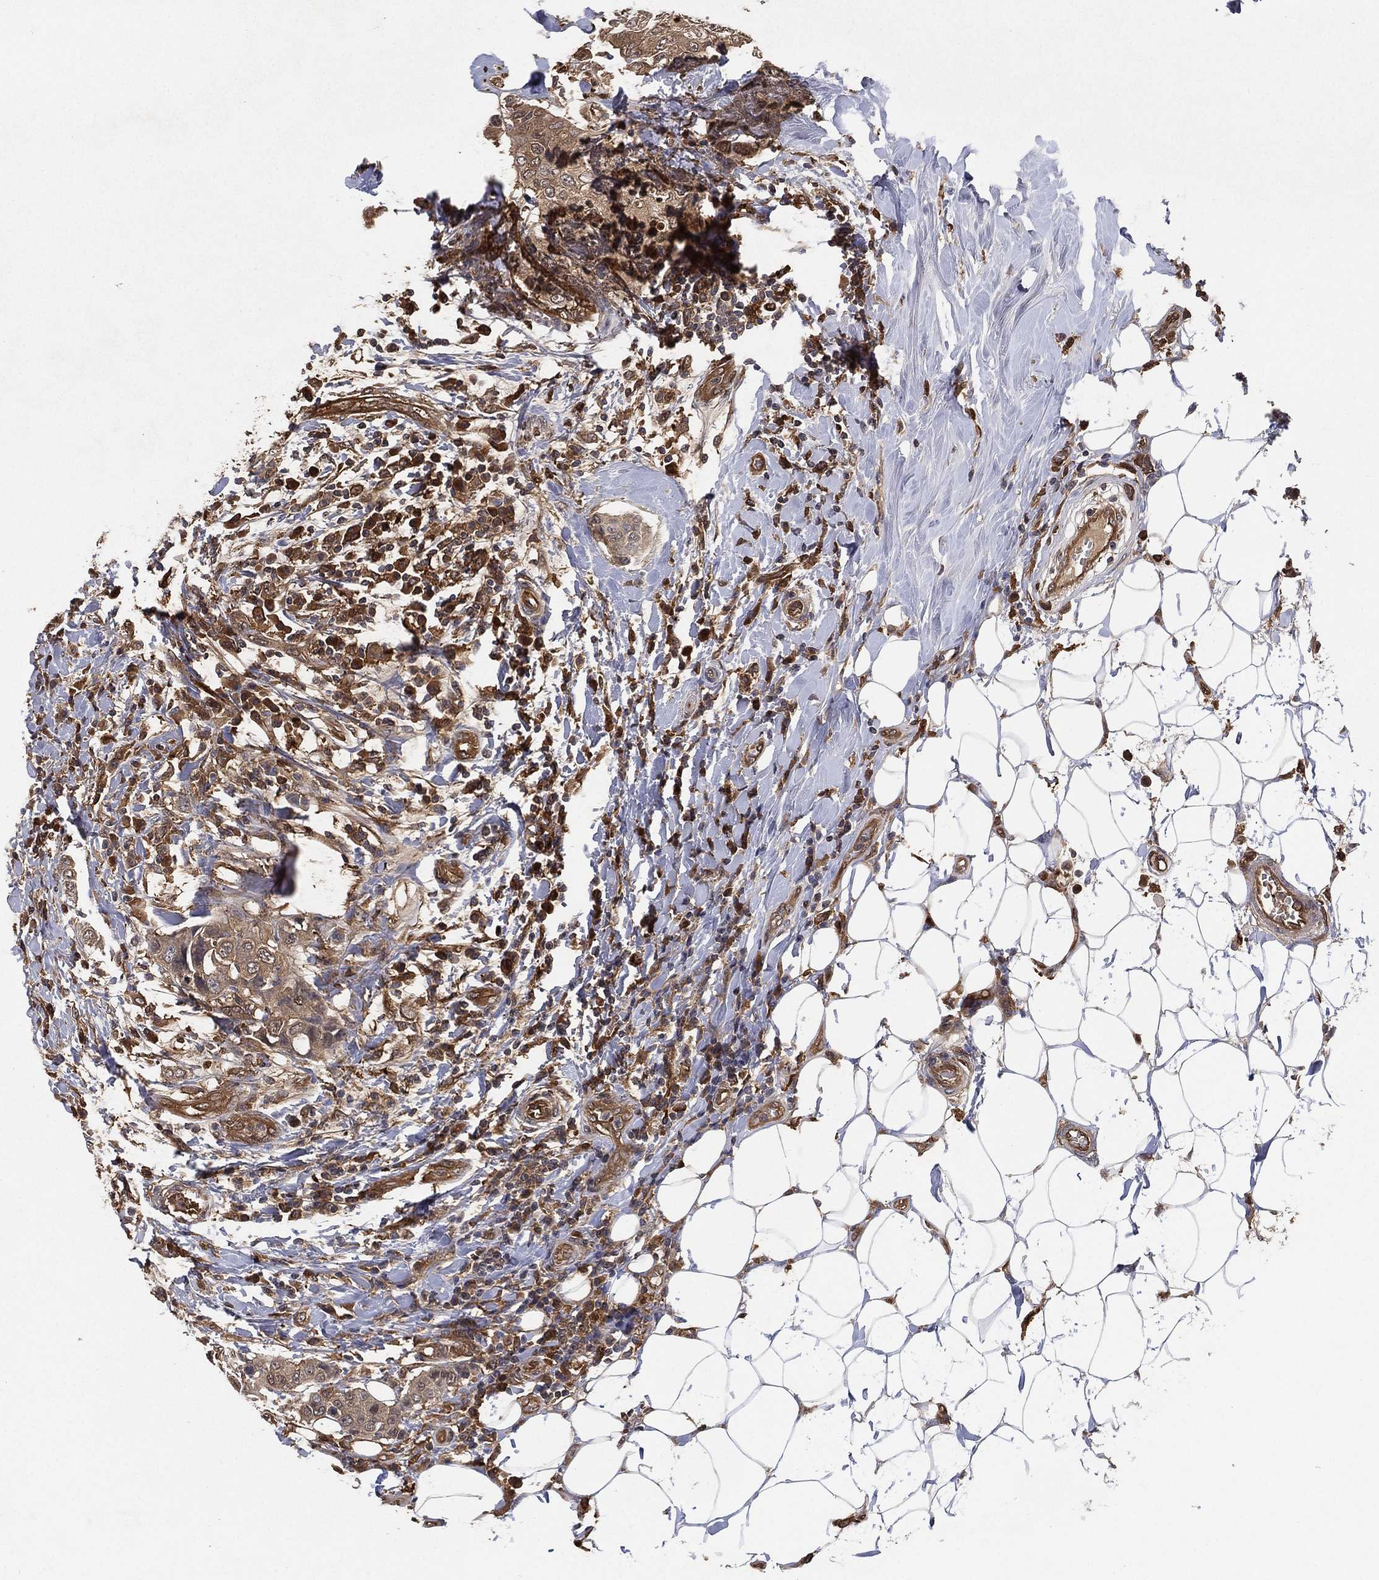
{"staining": {"intensity": "moderate", "quantity": "25%-75%", "location": "cytoplasmic/membranous"}, "tissue": "breast cancer", "cell_type": "Tumor cells", "image_type": "cancer", "snomed": [{"axis": "morphology", "description": "Duct carcinoma"}, {"axis": "topography", "description": "Breast"}], "caption": "Immunohistochemical staining of human breast cancer shows medium levels of moderate cytoplasmic/membranous staining in approximately 25%-75% of tumor cells.", "gene": "PSMG4", "patient": {"sex": "female", "age": 27}}